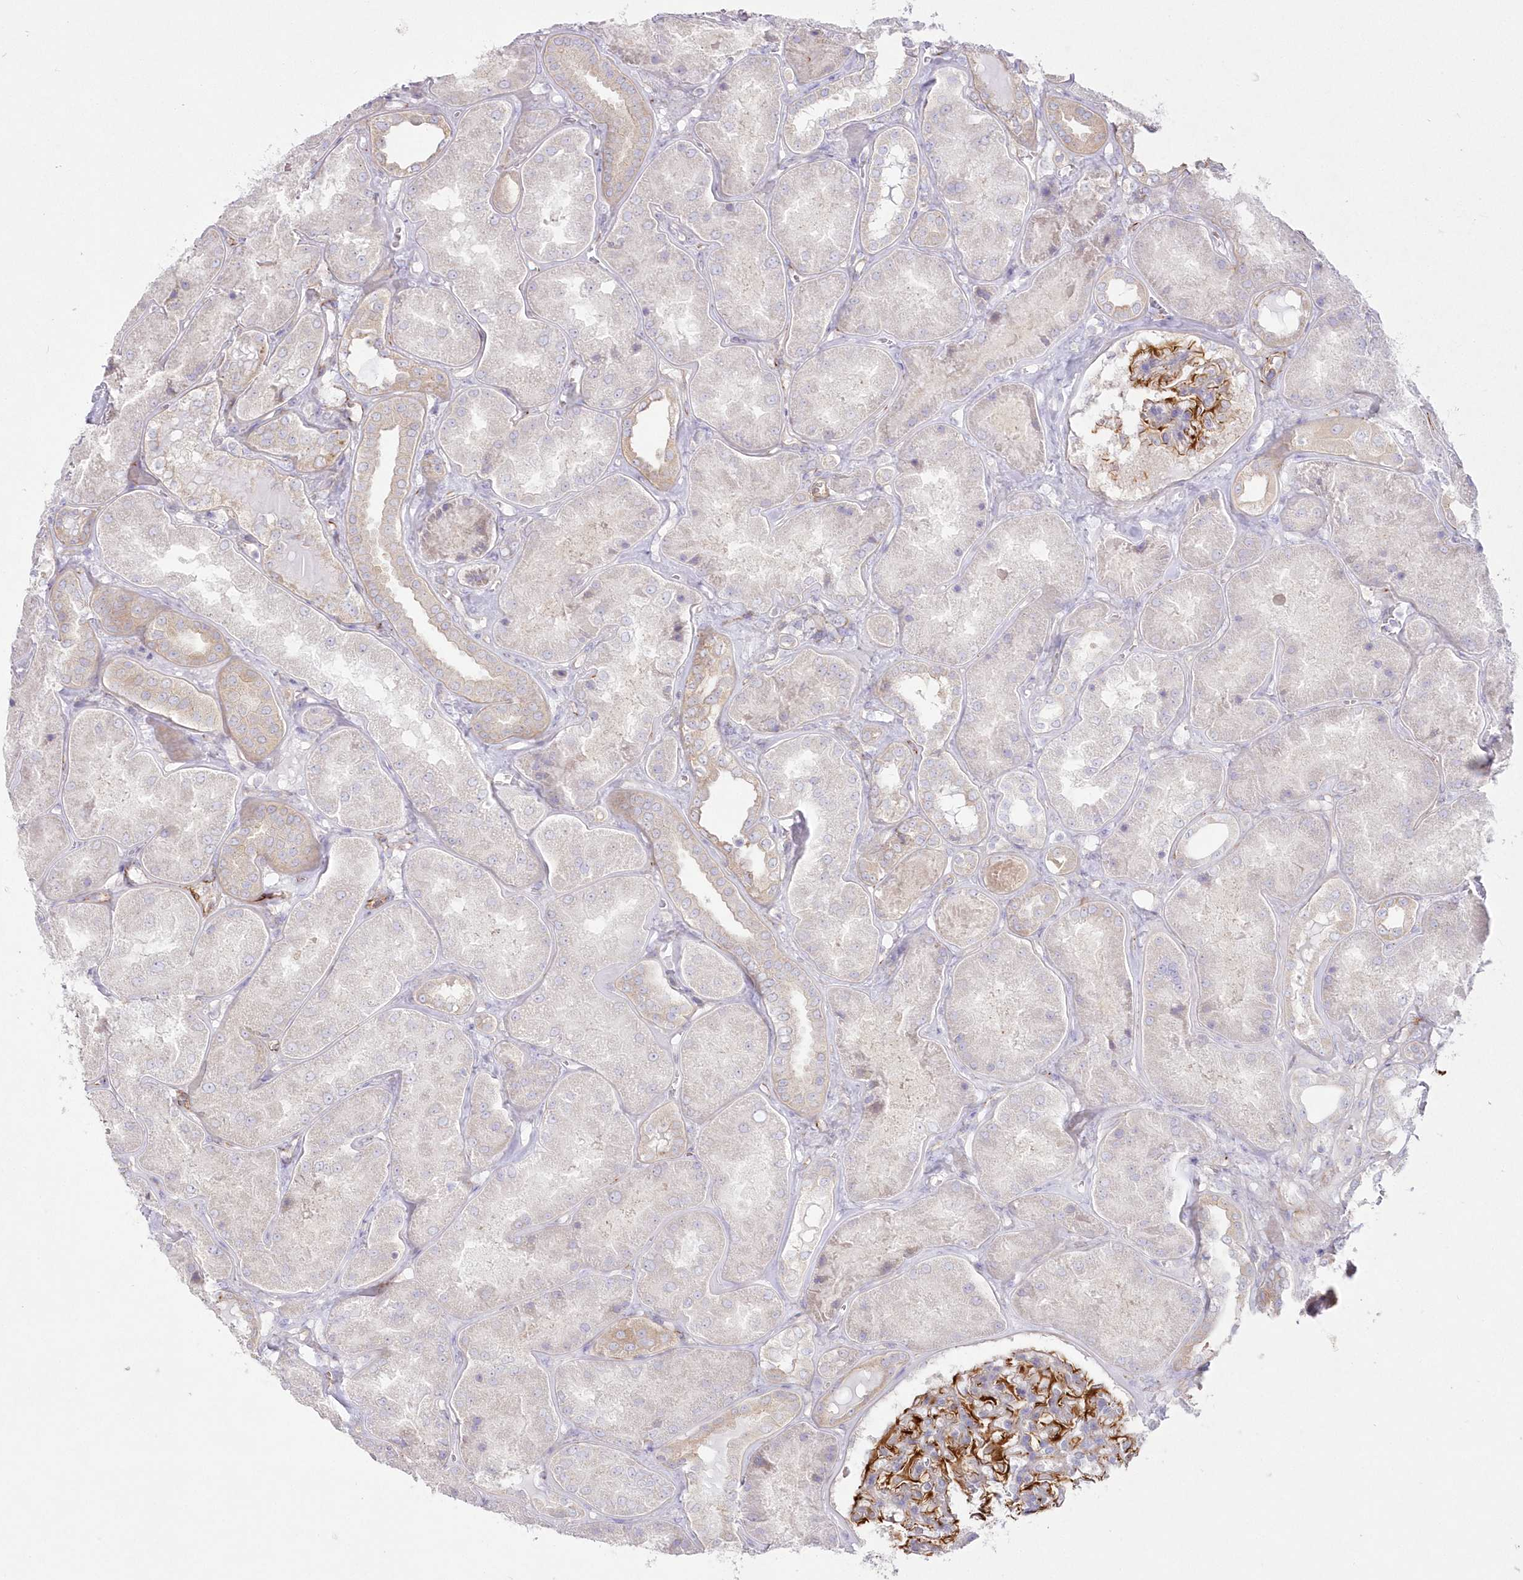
{"staining": {"intensity": "strong", "quantity": "<25%", "location": "cytoplasmic/membranous"}, "tissue": "kidney", "cell_type": "Cells in glomeruli", "image_type": "normal", "snomed": [{"axis": "morphology", "description": "Normal tissue, NOS"}, {"axis": "topography", "description": "Kidney"}], "caption": "Immunohistochemical staining of unremarkable human kidney reveals <25% levels of strong cytoplasmic/membranous protein staining in approximately <25% of cells in glomeruli. The staining is performed using DAB (3,3'-diaminobenzidine) brown chromogen to label protein expression. The nuclei are counter-stained blue using hematoxylin.", "gene": "ZNF843", "patient": {"sex": "female", "age": 56}}